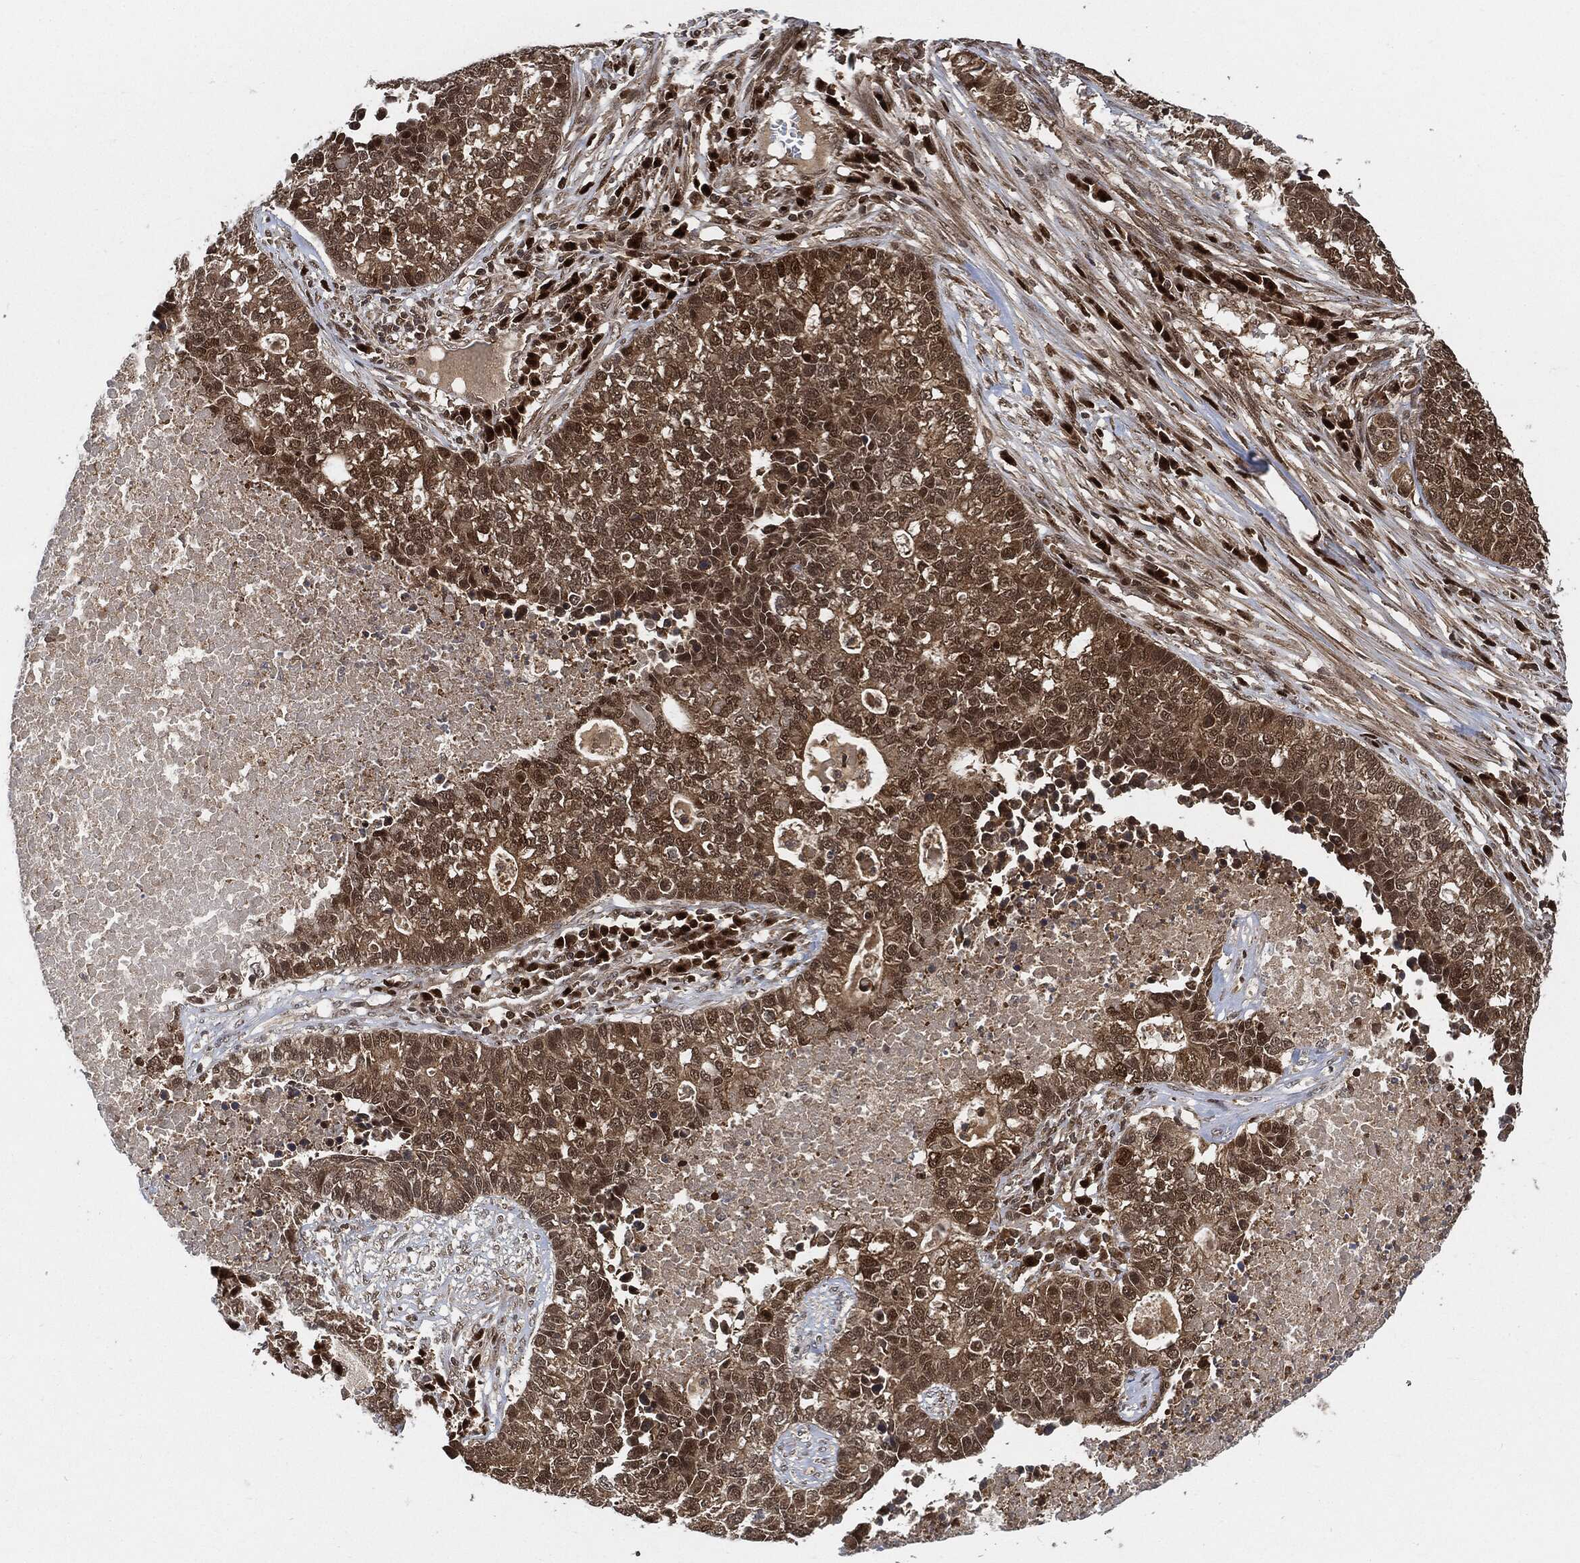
{"staining": {"intensity": "moderate", "quantity": ">75%", "location": "cytoplasmic/membranous,nuclear"}, "tissue": "lung cancer", "cell_type": "Tumor cells", "image_type": "cancer", "snomed": [{"axis": "morphology", "description": "Adenocarcinoma, NOS"}, {"axis": "topography", "description": "Lung"}], "caption": "A brown stain shows moderate cytoplasmic/membranous and nuclear staining of a protein in human lung adenocarcinoma tumor cells.", "gene": "CUTA", "patient": {"sex": "male", "age": 57}}